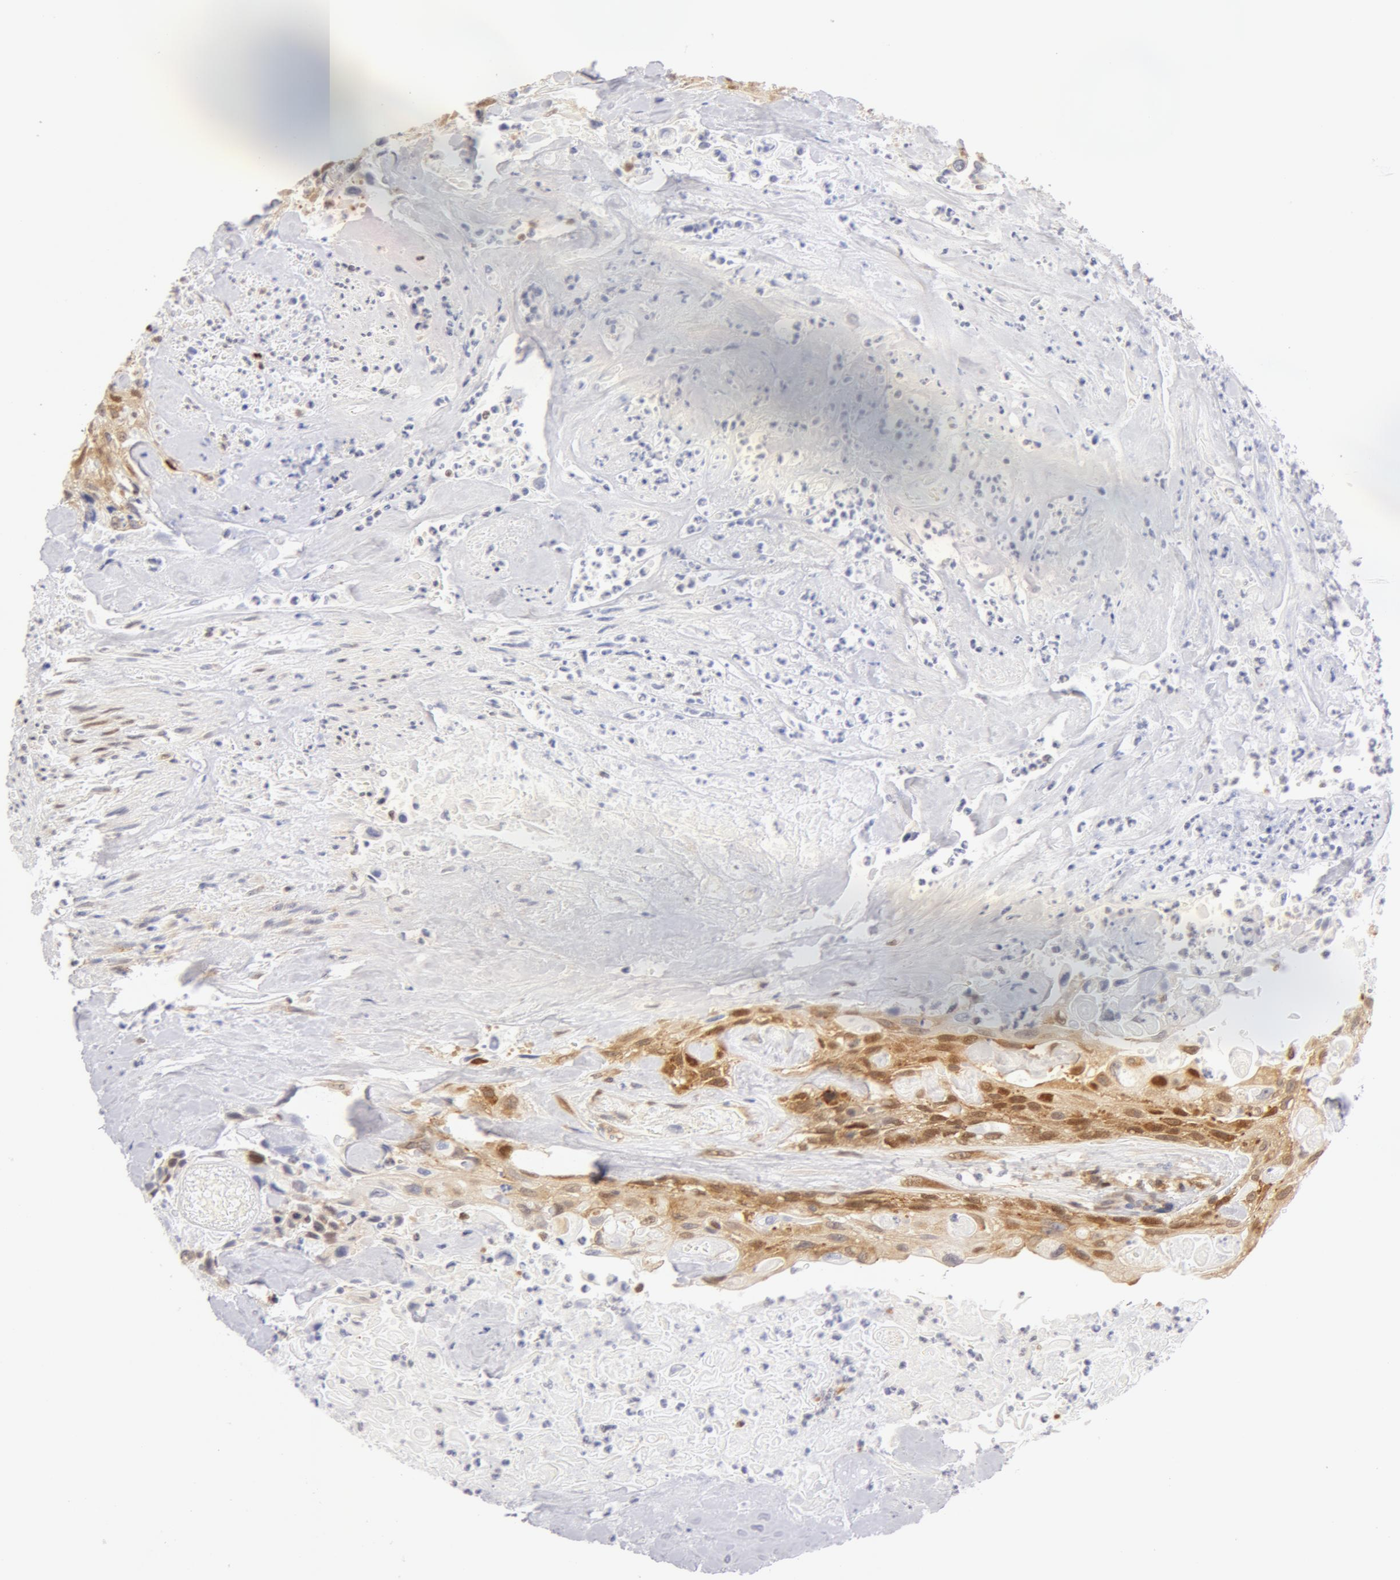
{"staining": {"intensity": "moderate", "quantity": ">75%", "location": "cytoplasmic/membranous"}, "tissue": "urothelial cancer", "cell_type": "Tumor cells", "image_type": "cancer", "snomed": [{"axis": "morphology", "description": "Urothelial carcinoma, High grade"}, {"axis": "topography", "description": "Urinary bladder"}], "caption": "Human urothelial cancer stained for a protein (brown) shows moderate cytoplasmic/membranous positive positivity in approximately >75% of tumor cells.", "gene": "DDX3Y", "patient": {"sex": "female", "age": 84}}